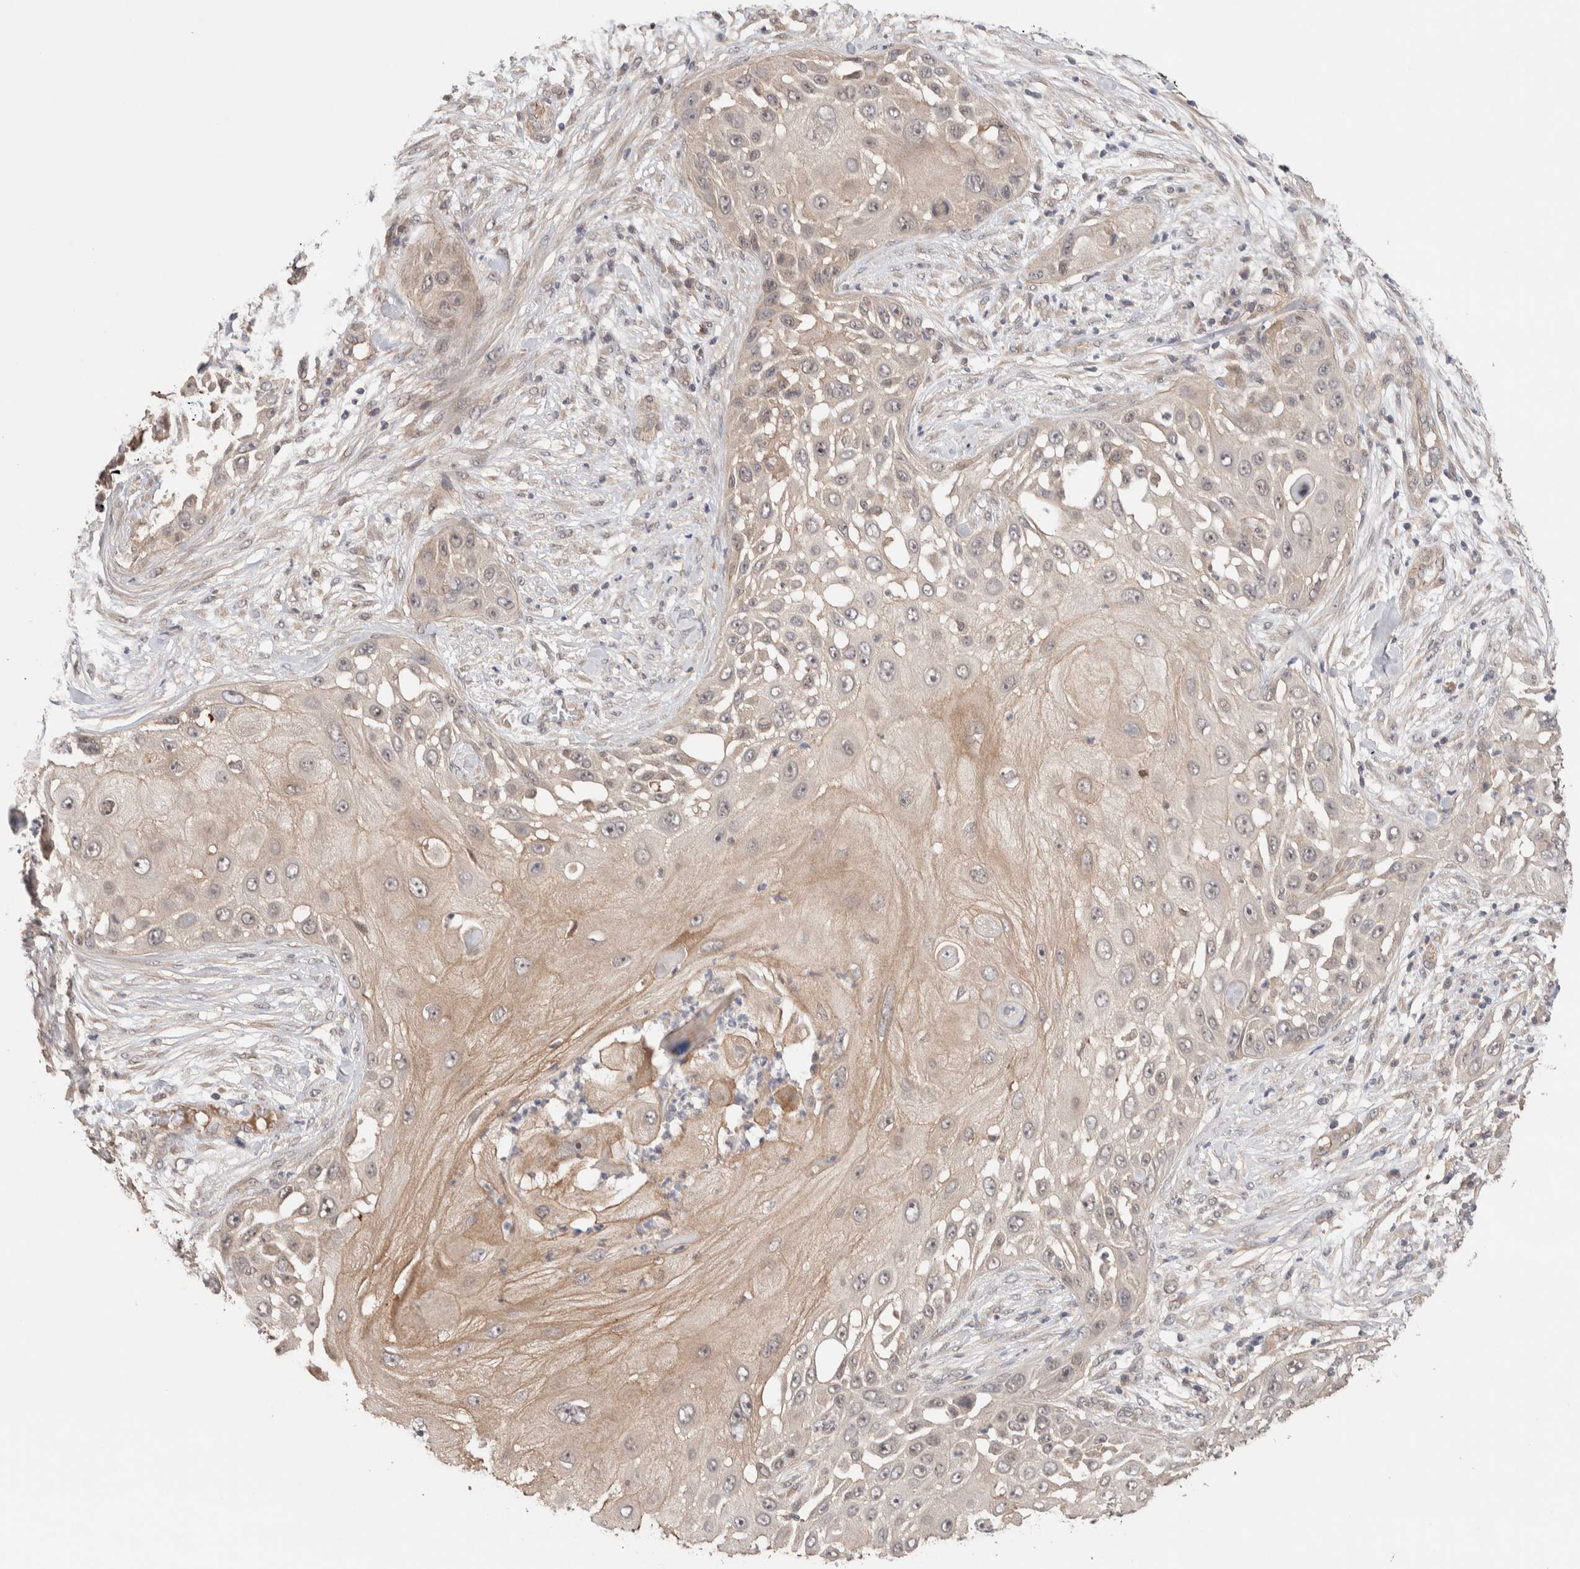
{"staining": {"intensity": "weak", "quantity": "25%-75%", "location": "cytoplasmic/membranous,nuclear"}, "tissue": "skin cancer", "cell_type": "Tumor cells", "image_type": "cancer", "snomed": [{"axis": "morphology", "description": "Squamous cell carcinoma, NOS"}, {"axis": "topography", "description": "Skin"}], "caption": "Protein expression analysis of human skin squamous cell carcinoma reveals weak cytoplasmic/membranous and nuclear staining in about 25%-75% of tumor cells.", "gene": "PRDM15", "patient": {"sex": "female", "age": 44}}